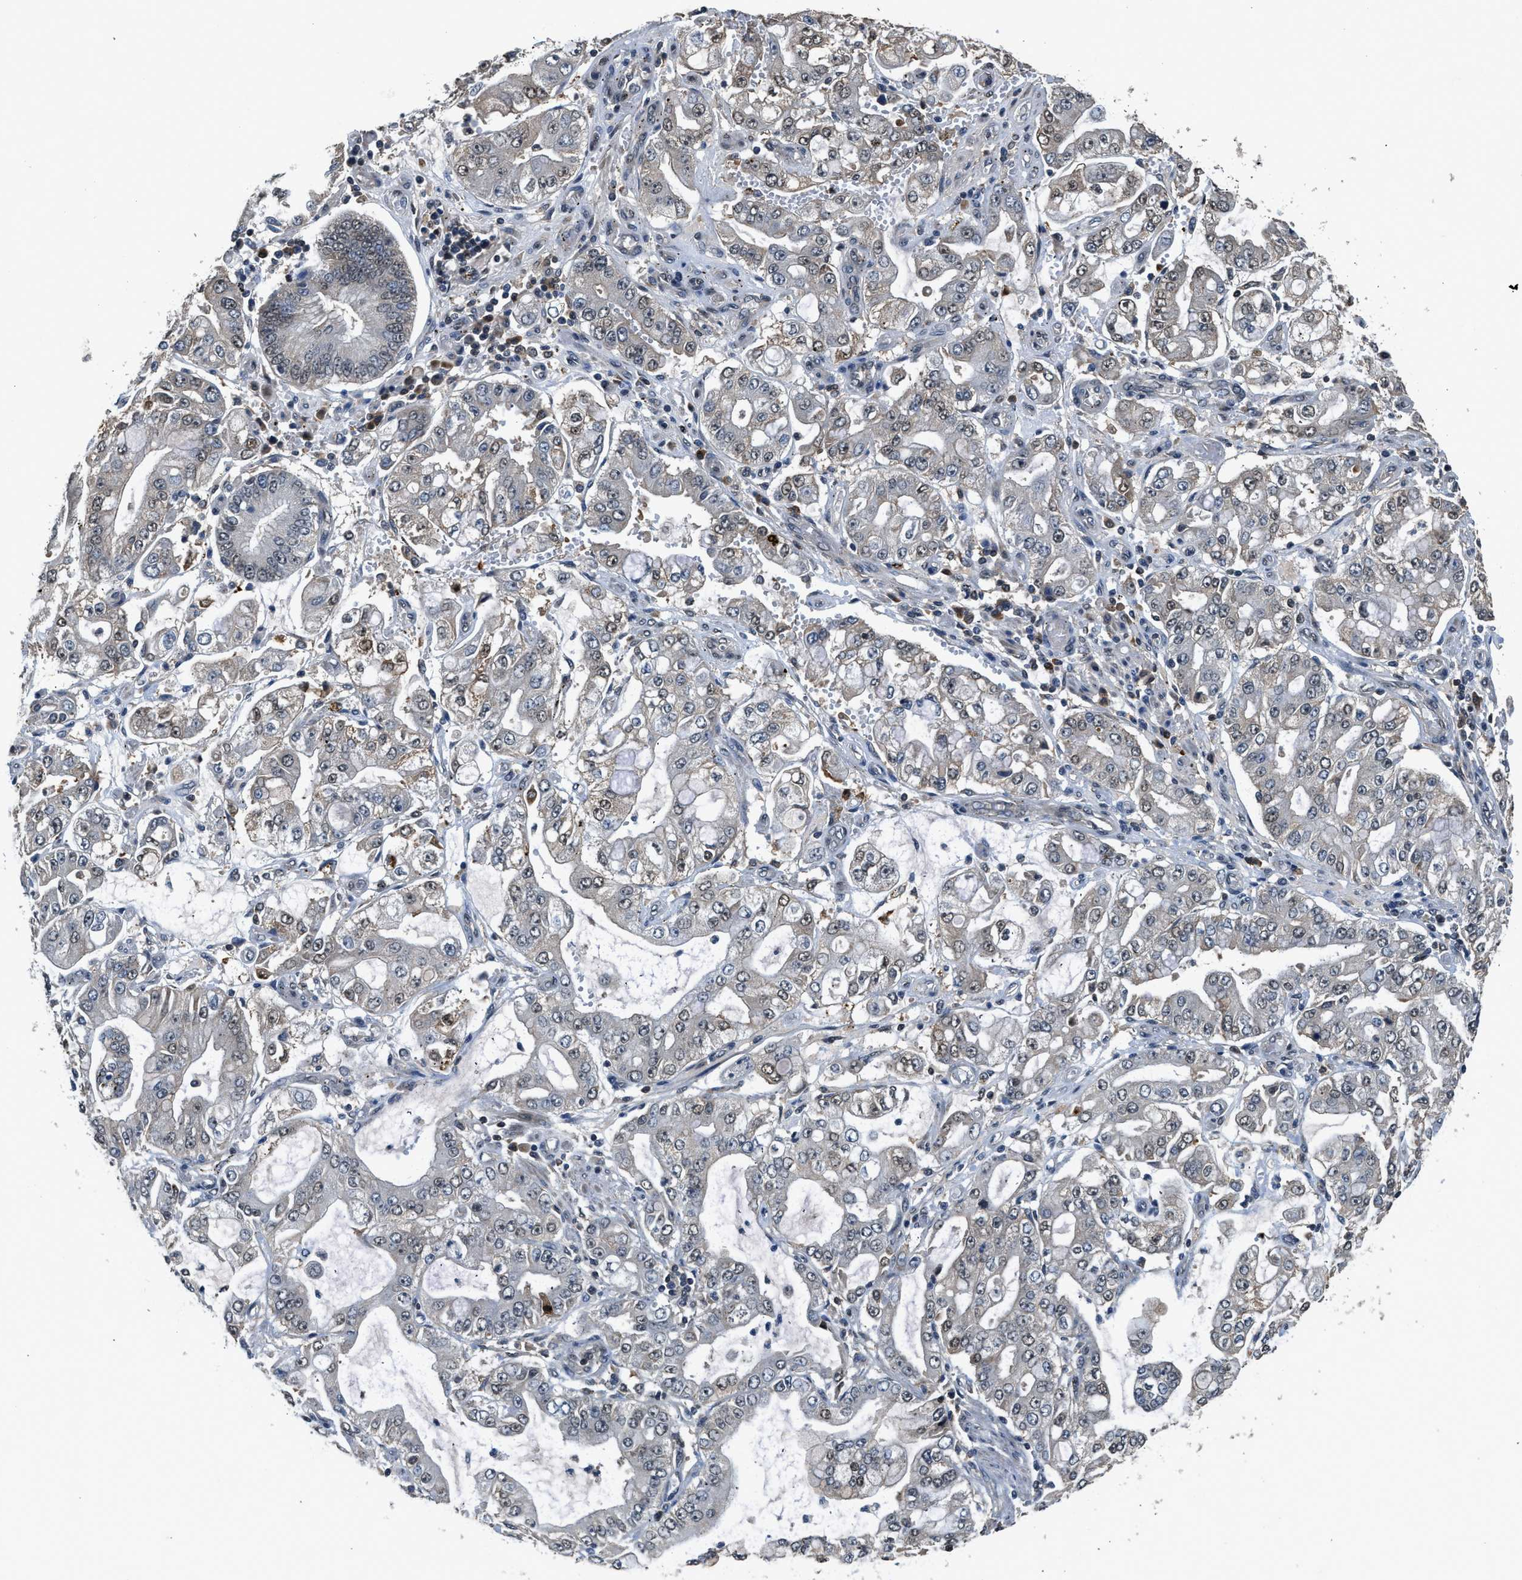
{"staining": {"intensity": "weak", "quantity": "<25%", "location": "cytoplasmic/membranous,nuclear"}, "tissue": "stomach cancer", "cell_type": "Tumor cells", "image_type": "cancer", "snomed": [{"axis": "morphology", "description": "Adenocarcinoma, NOS"}, {"axis": "topography", "description": "Stomach"}], "caption": "This photomicrograph is of stomach cancer (adenocarcinoma) stained with immunohistochemistry (IHC) to label a protein in brown with the nuclei are counter-stained blue. There is no positivity in tumor cells. (DAB IHC with hematoxylin counter stain).", "gene": "SLC15A4", "patient": {"sex": "male", "age": 76}}